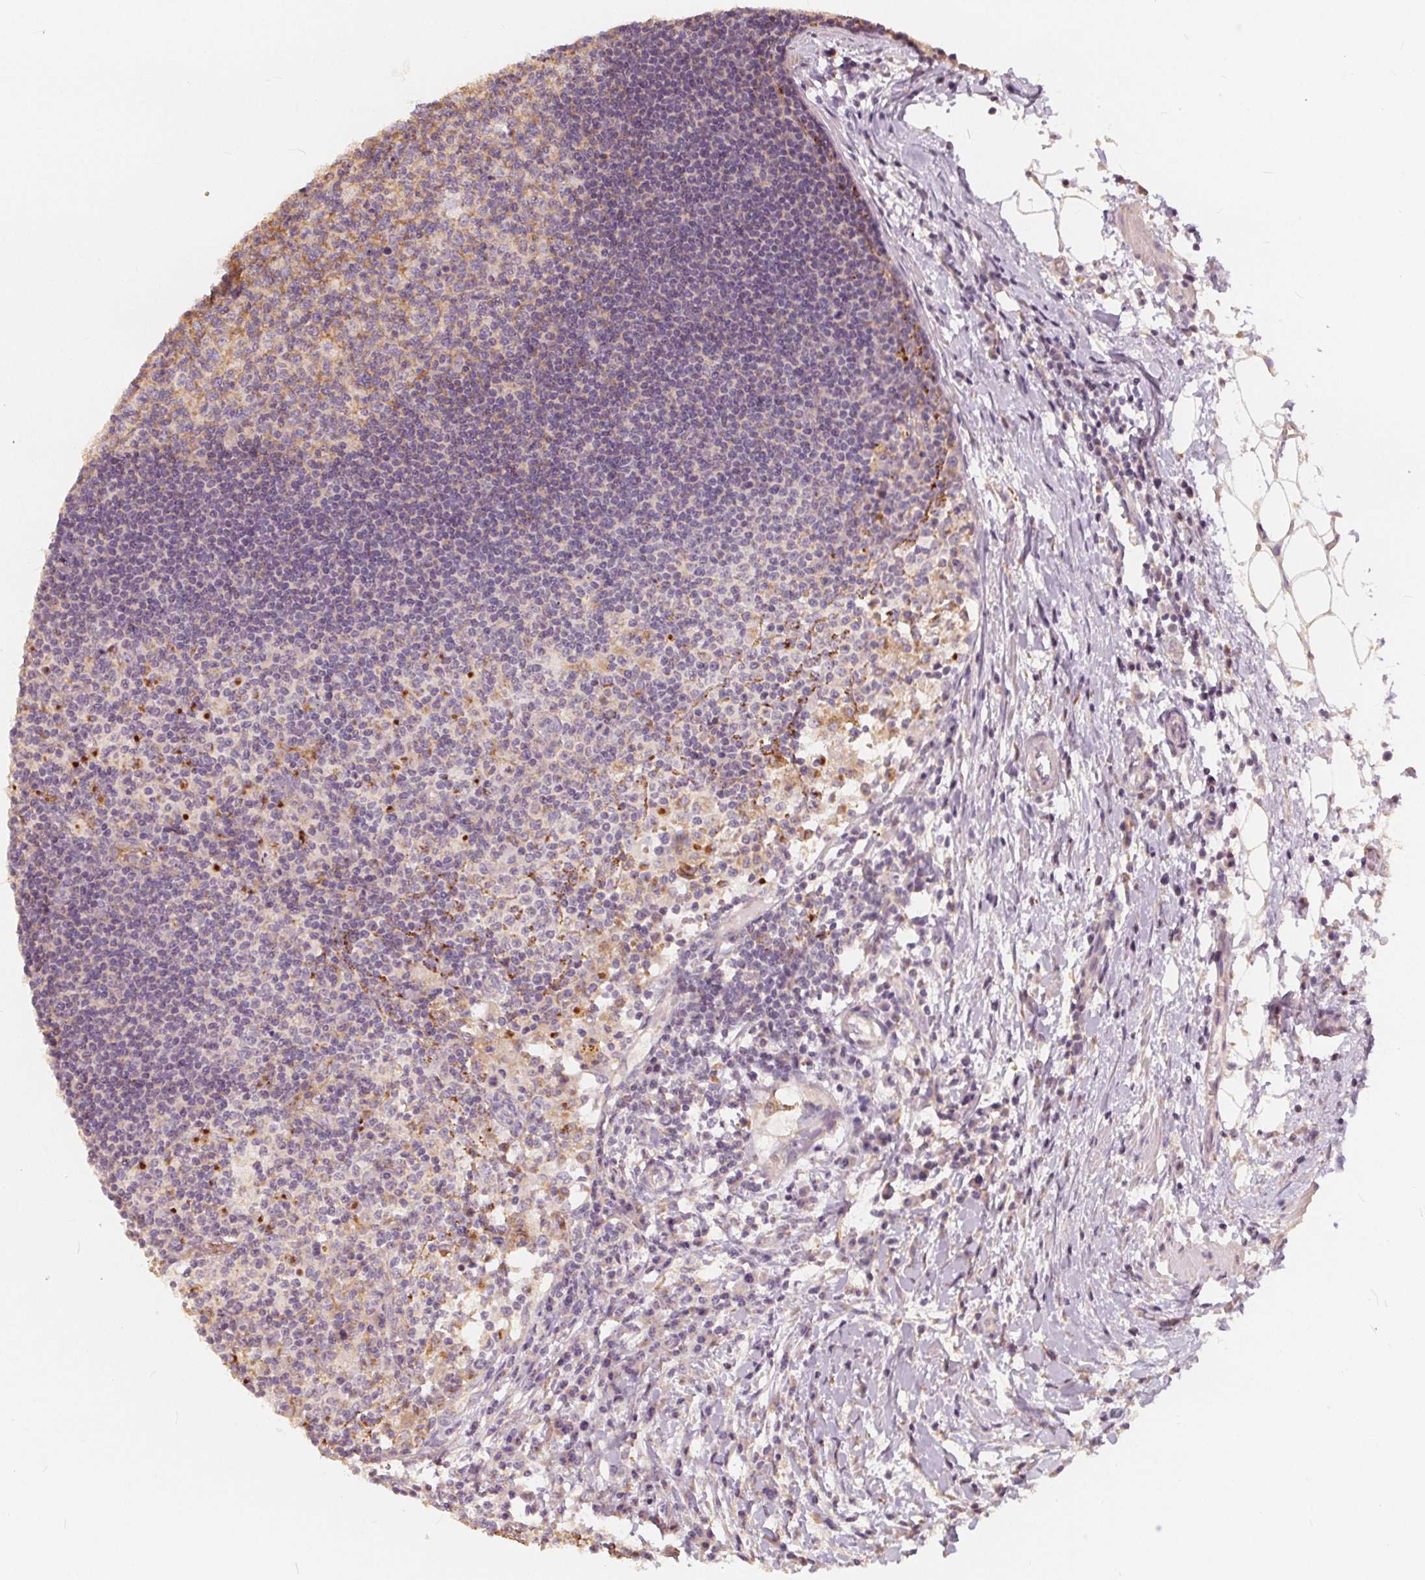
{"staining": {"intensity": "moderate", "quantity": "25%-75%", "location": "cytoplasmic/membranous"}, "tissue": "lymph node", "cell_type": "Germinal center cells", "image_type": "normal", "snomed": [{"axis": "morphology", "description": "Normal tissue, NOS"}, {"axis": "topography", "description": "Lymph node"}], "caption": "The histopathology image displays staining of unremarkable lymph node, revealing moderate cytoplasmic/membranous protein staining (brown color) within germinal center cells. (DAB IHC, brown staining for protein, blue staining for nuclei).", "gene": "DRC3", "patient": {"sex": "female", "age": 72}}